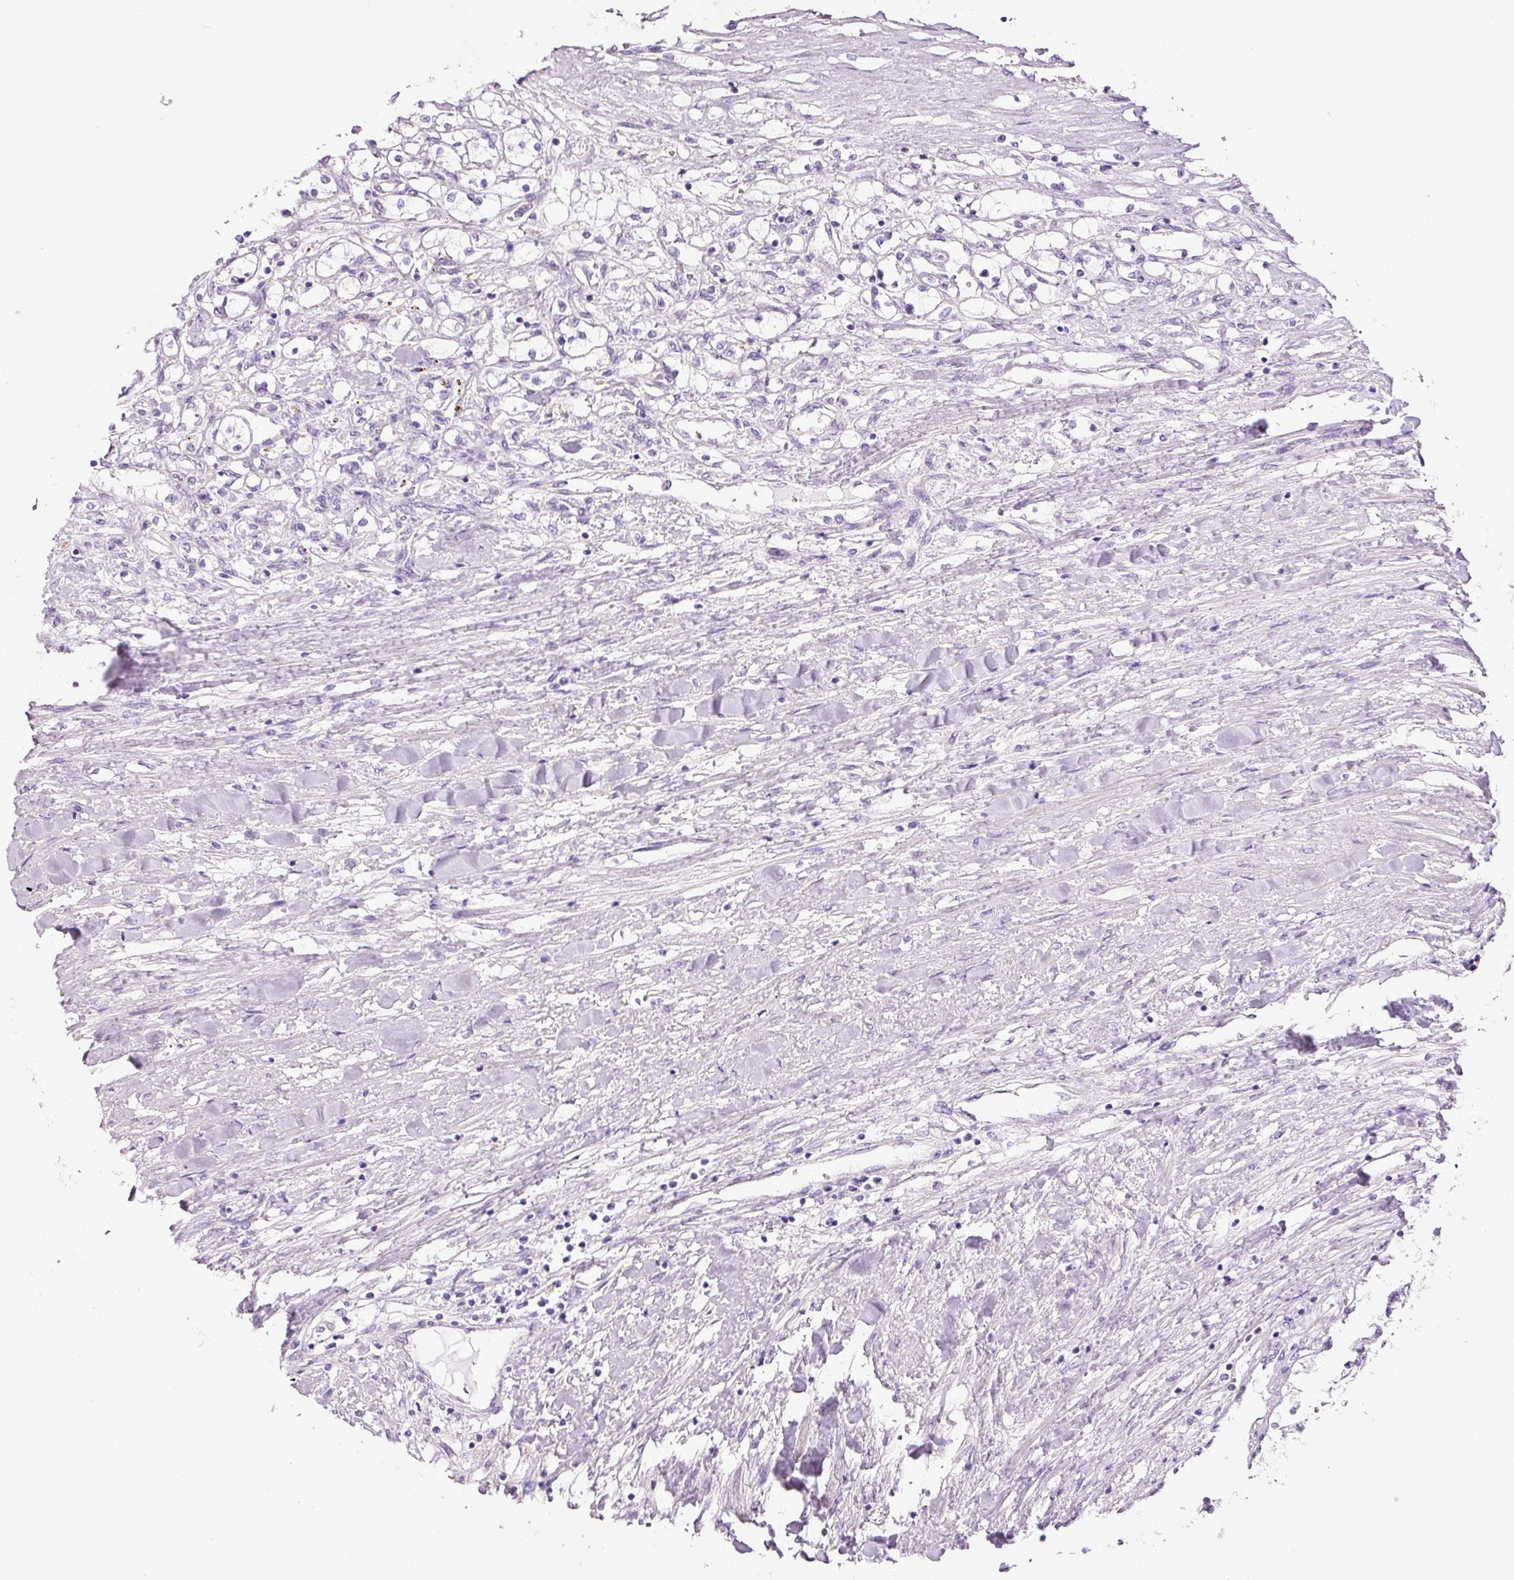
{"staining": {"intensity": "negative", "quantity": "none", "location": "none"}, "tissue": "renal cancer", "cell_type": "Tumor cells", "image_type": "cancer", "snomed": [{"axis": "morphology", "description": "Adenocarcinoma, NOS"}, {"axis": "topography", "description": "Kidney"}], "caption": "There is no significant expression in tumor cells of renal cancer. The staining is performed using DAB (3,3'-diaminobenzidine) brown chromogen with nuclei counter-stained in using hematoxylin.", "gene": "ANKRD20A1", "patient": {"sex": "male", "age": 68}}